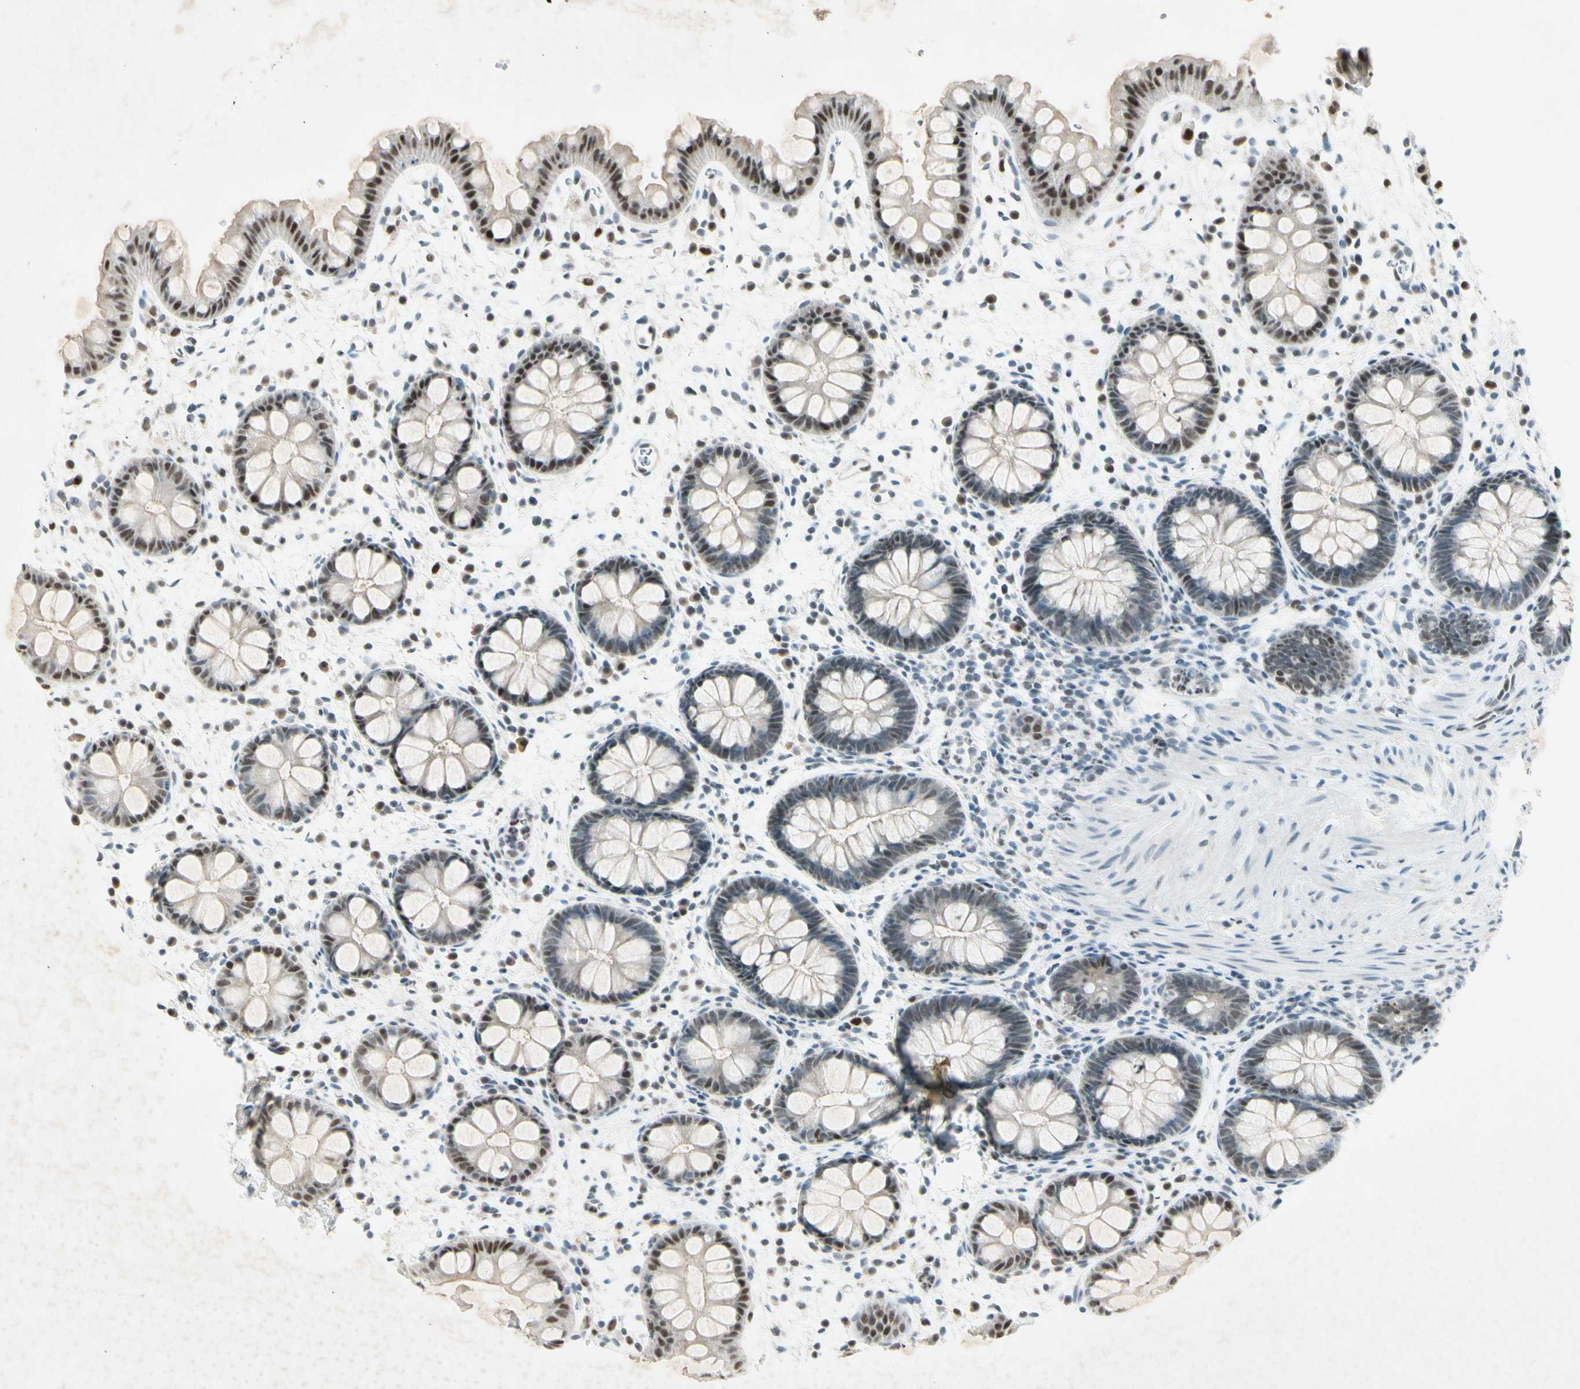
{"staining": {"intensity": "strong", "quantity": ">75%", "location": "nuclear"}, "tissue": "rectum", "cell_type": "Glandular cells", "image_type": "normal", "snomed": [{"axis": "morphology", "description": "Normal tissue, NOS"}, {"axis": "topography", "description": "Rectum"}], "caption": "Protein staining of normal rectum demonstrates strong nuclear expression in about >75% of glandular cells.", "gene": "RNF43", "patient": {"sex": "female", "age": 24}}